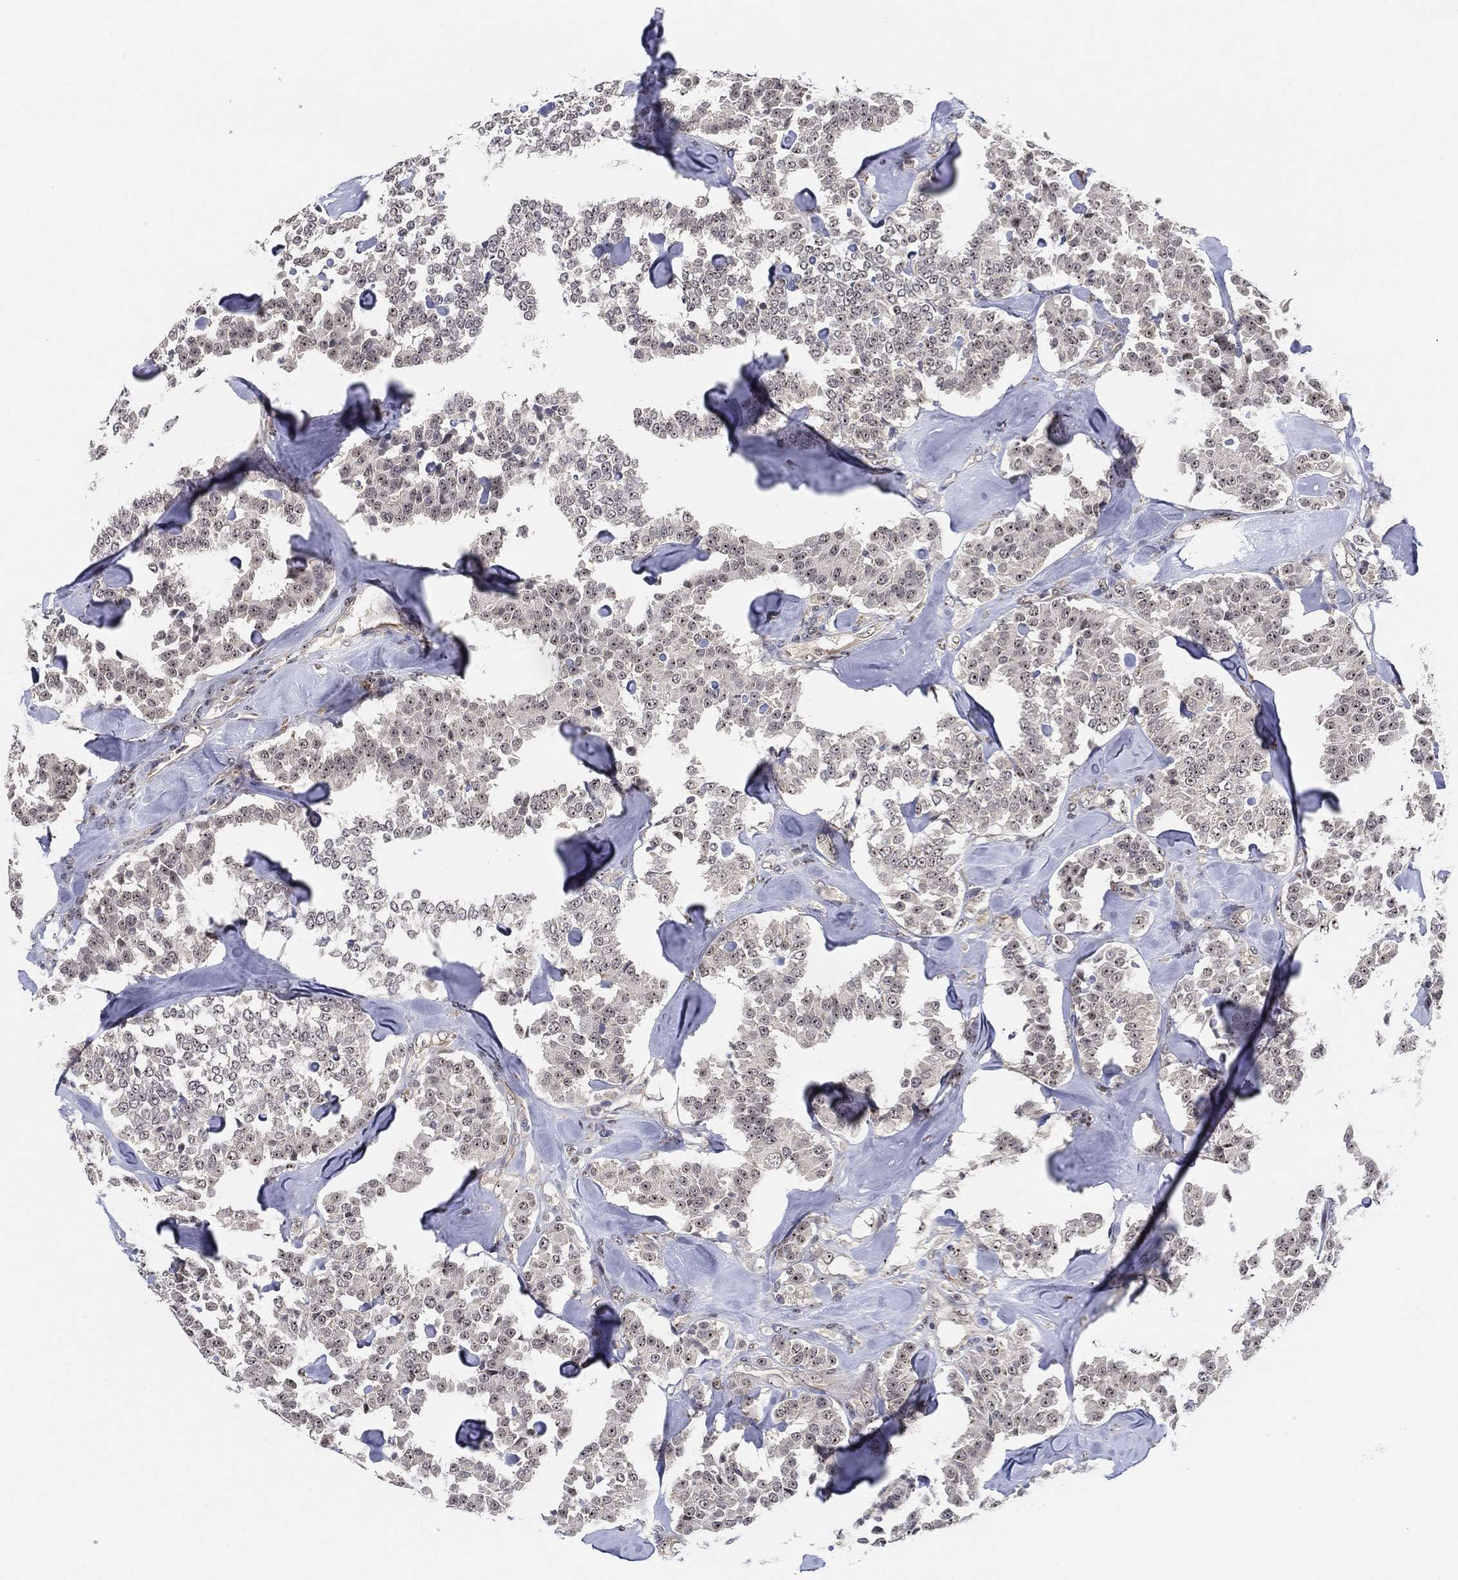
{"staining": {"intensity": "weak", "quantity": "25%-75%", "location": "nuclear"}, "tissue": "carcinoid", "cell_type": "Tumor cells", "image_type": "cancer", "snomed": [{"axis": "morphology", "description": "Carcinoid, malignant, NOS"}, {"axis": "topography", "description": "Pancreas"}], "caption": "Weak nuclear expression for a protein is seen in approximately 25%-75% of tumor cells of carcinoid using immunohistochemistry (IHC).", "gene": "PPP1R16B", "patient": {"sex": "male", "age": 41}}